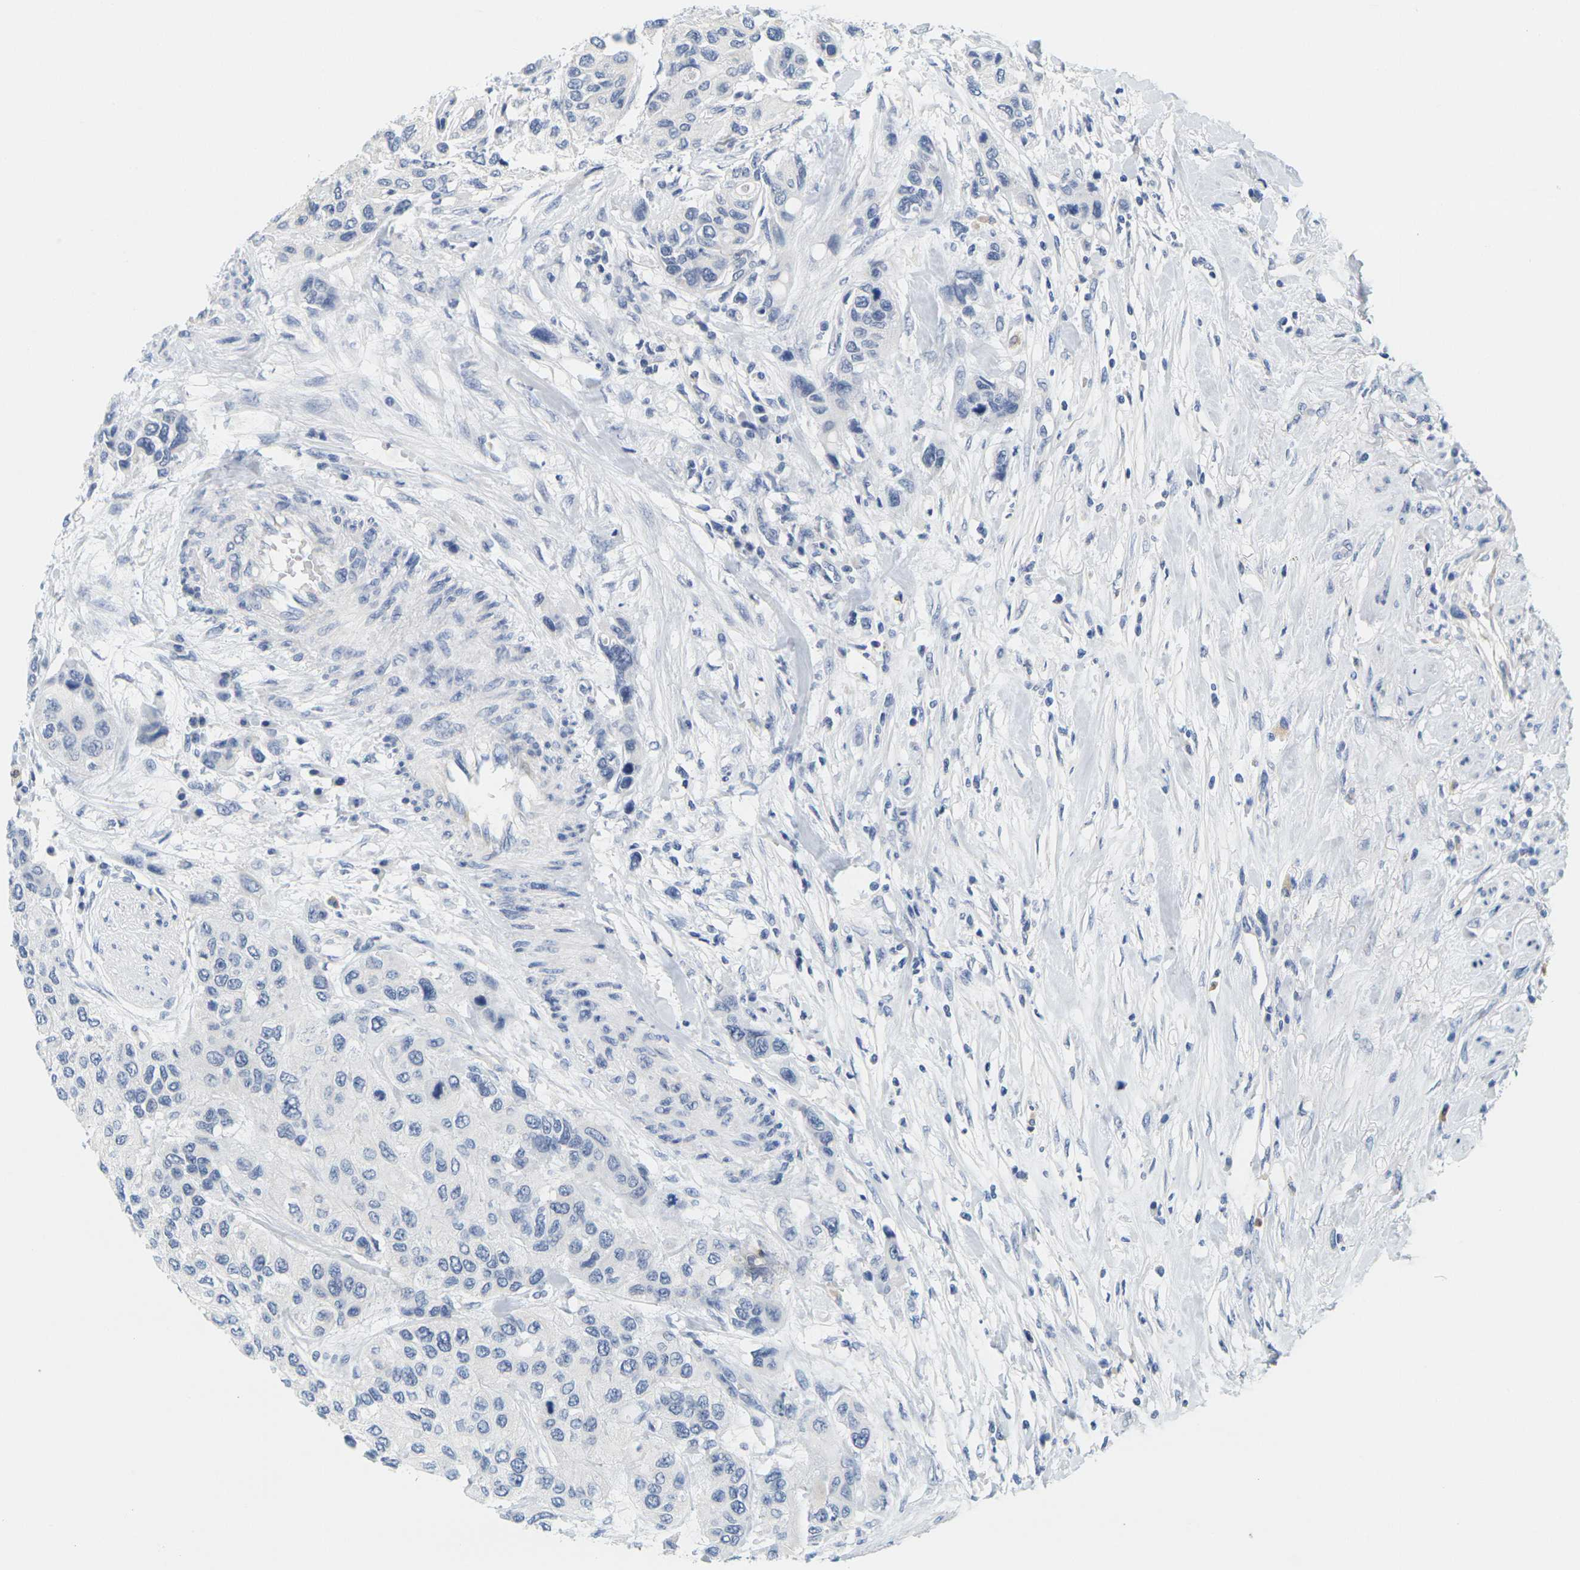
{"staining": {"intensity": "negative", "quantity": "none", "location": "none"}, "tissue": "urothelial cancer", "cell_type": "Tumor cells", "image_type": "cancer", "snomed": [{"axis": "morphology", "description": "Urothelial carcinoma, High grade"}, {"axis": "topography", "description": "Urinary bladder"}], "caption": "Immunohistochemical staining of urothelial carcinoma (high-grade) demonstrates no significant positivity in tumor cells.", "gene": "KLK5", "patient": {"sex": "female", "age": 56}}